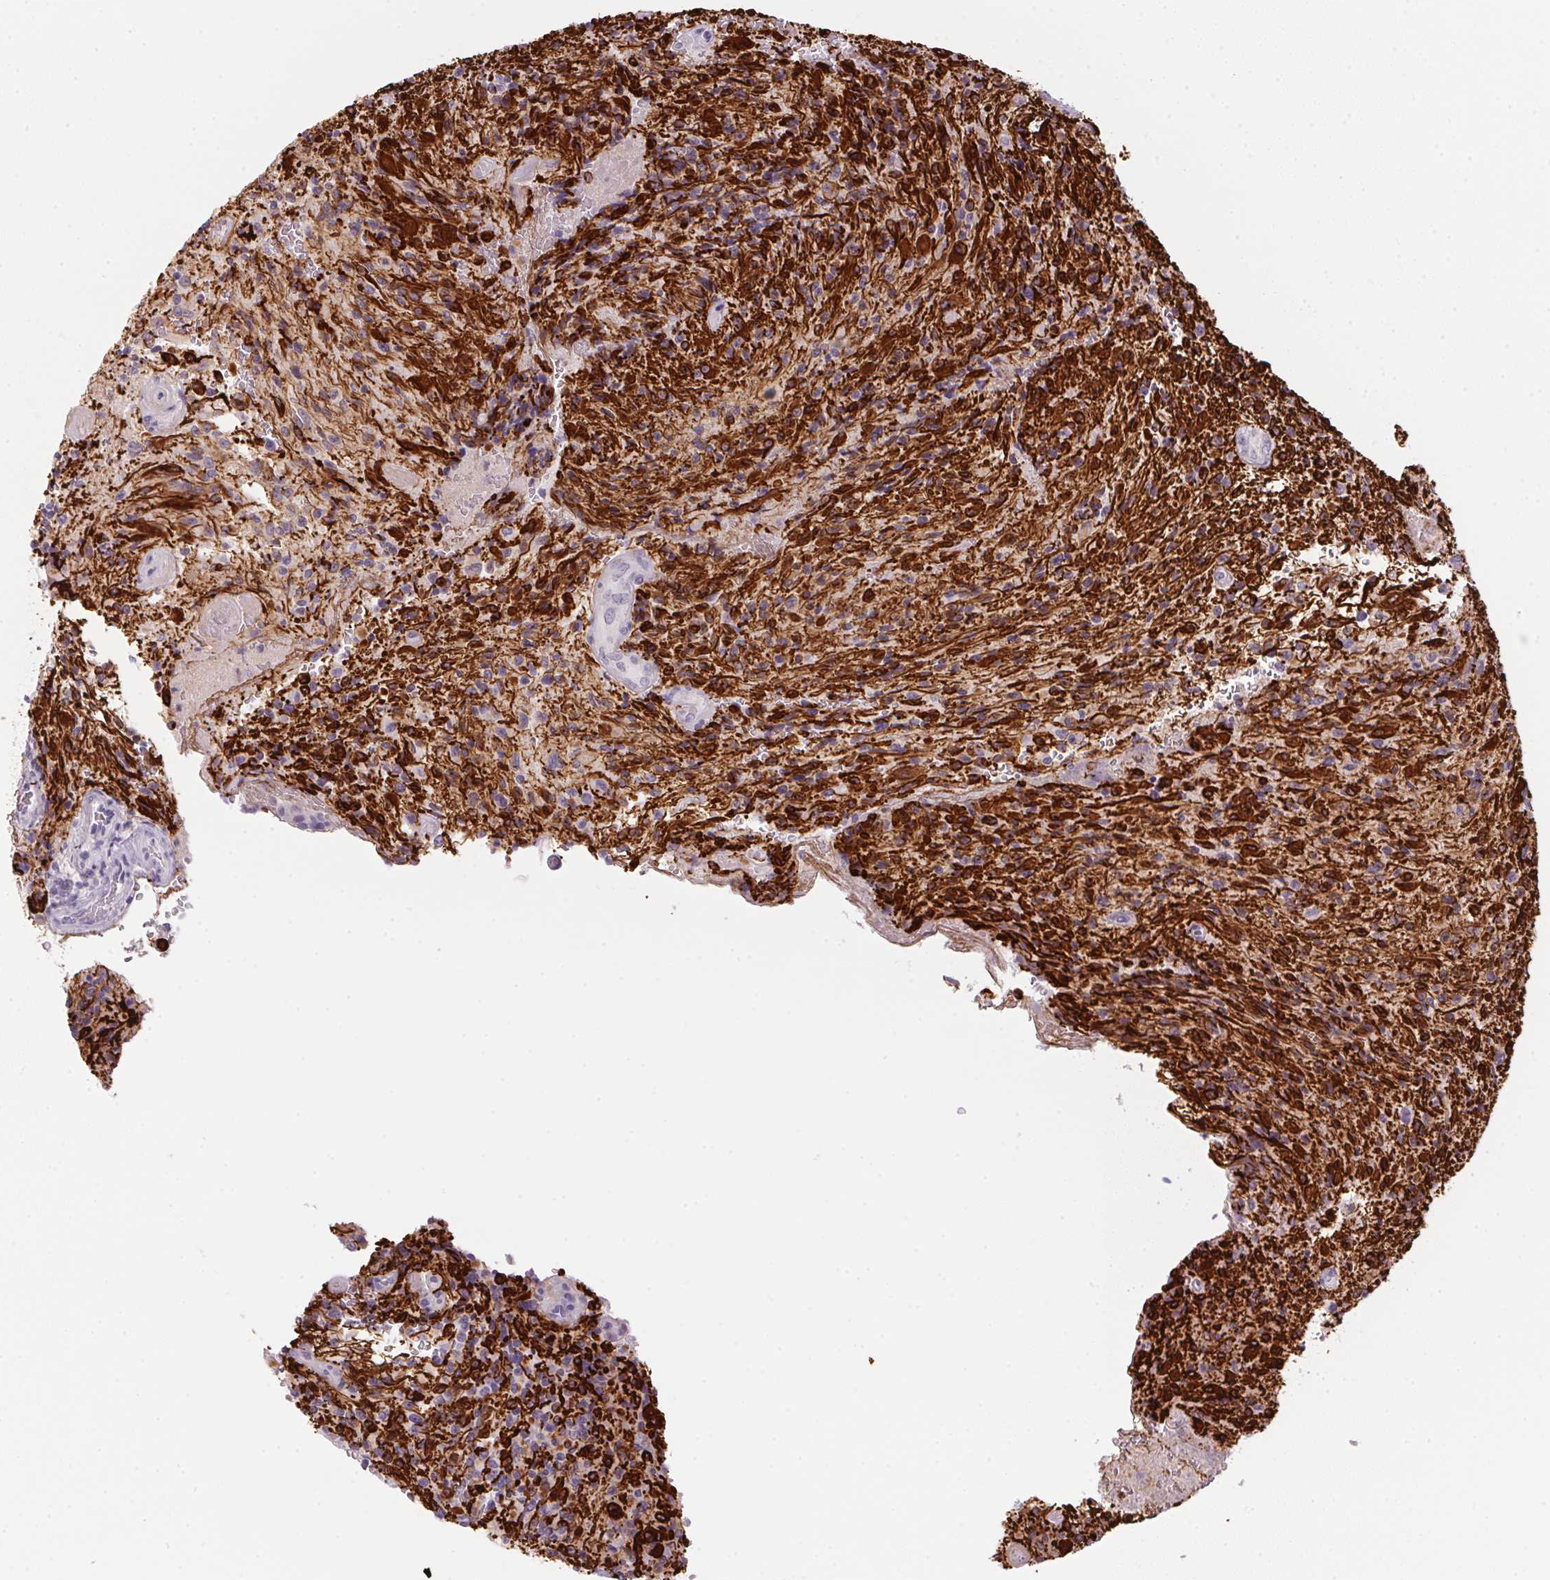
{"staining": {"intensity": "strong", "quantity": ">75%", "location": "cytoplasmic/membranous"}, "tissue": "glioma", "cell_type": "Tumor cells", "image_type": "cancer", "snomed": [{"axis": "morphology", "description": "Normal tissue, NOS"}, {"axis": "morphology", "description": "Glioma, malignant, High grade"}, {"axis": "topography", "description": "Cerebral cortex"}], "caption": "A micrograph showing strong cytoplasmic/membranous staining in approximately >75% of tumor cells in glioma, as visualized by brown immunohistochemical staining.", "gene": "ECPAS", "patient": {"sex": "male", "age": 56}}